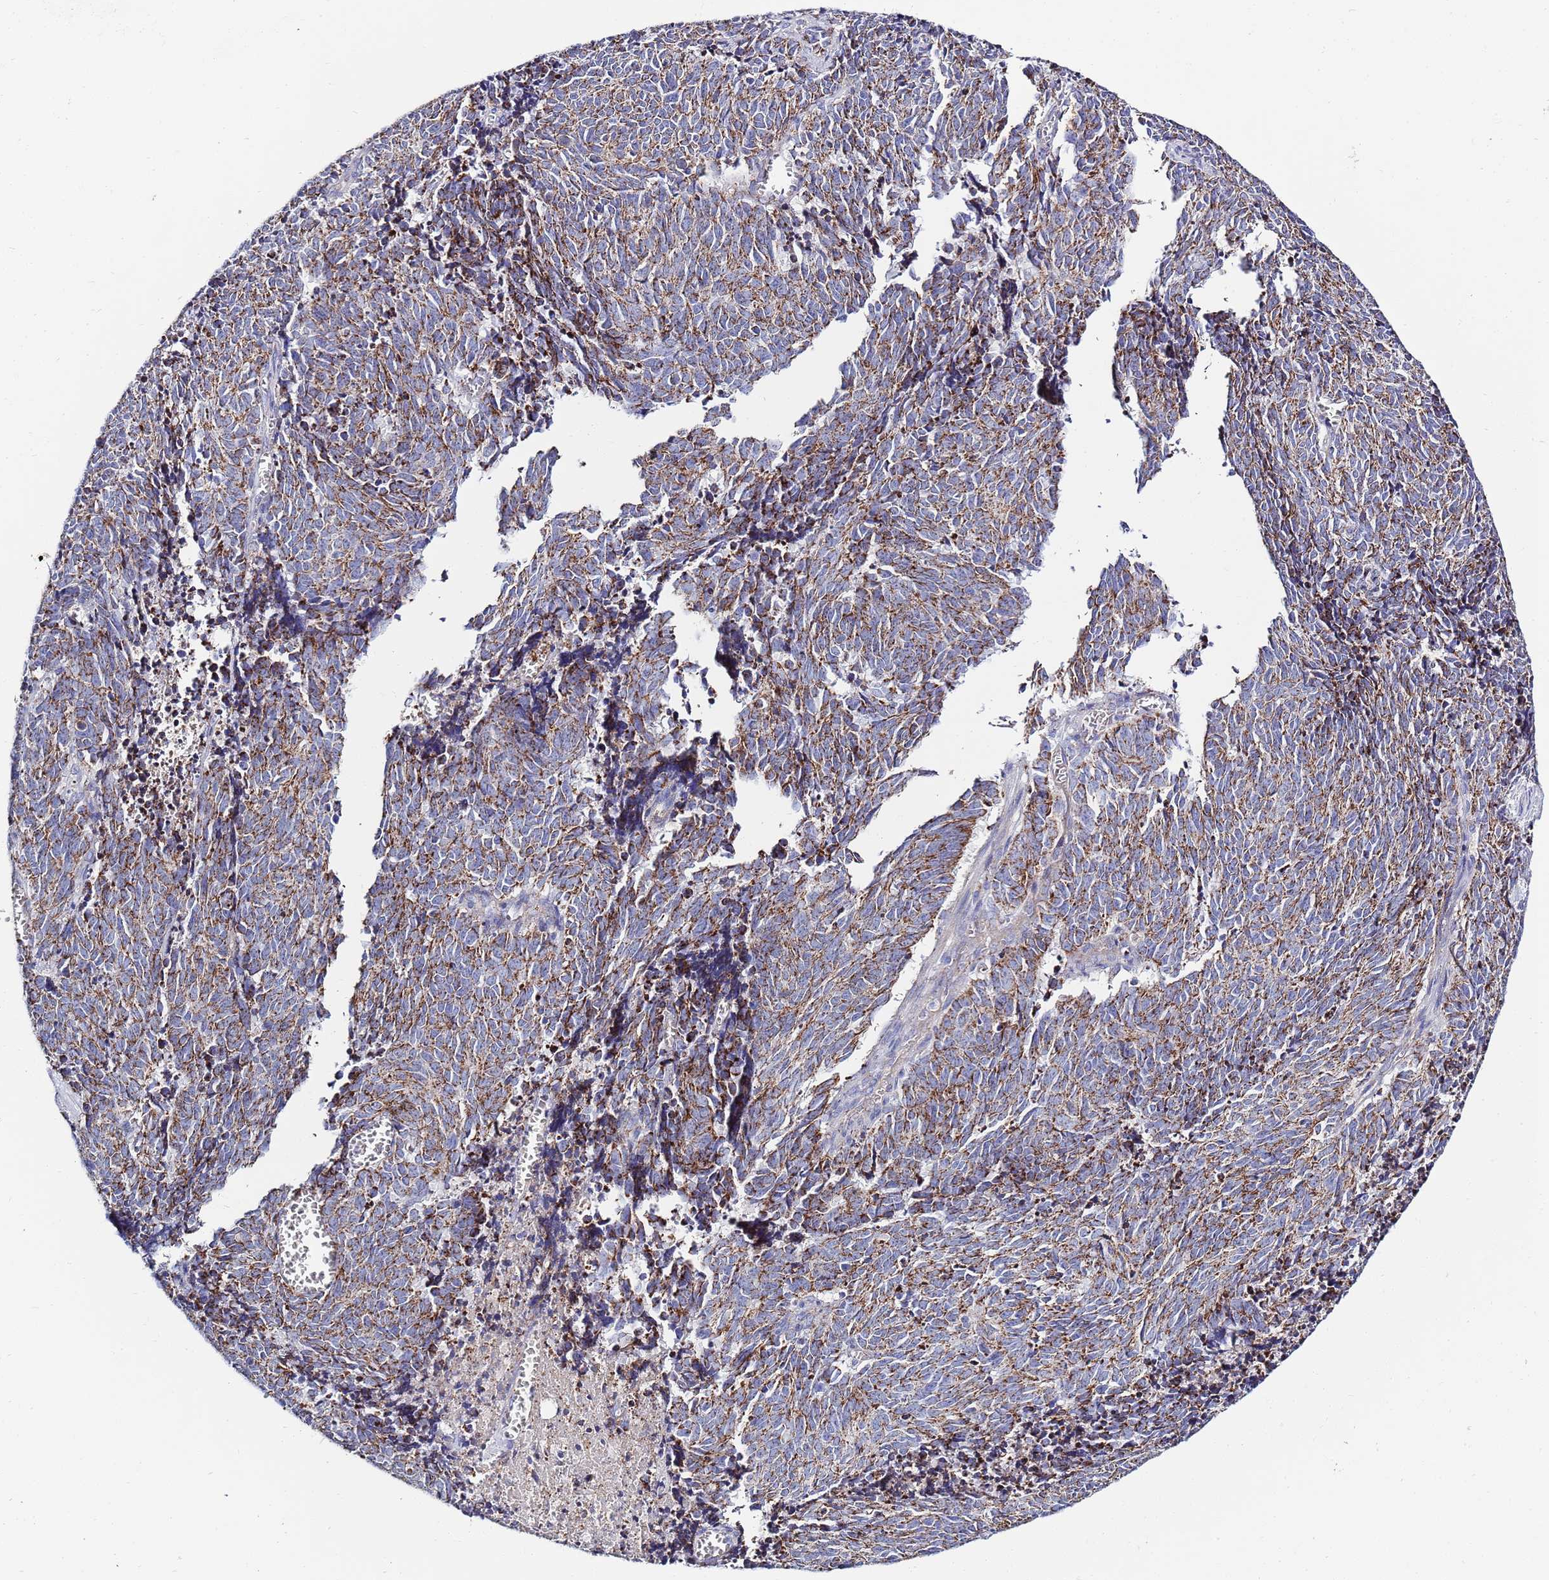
{"staining": {"intensity": "moderate", "quantity": ">75%", "location": "cytoplasmic/membranous"}, "tissue": "cervical cancer", "cell_type": "Tumor cells", "image_type": "cancer", "snomed": [{"axis": "morphology", "description": "Squamous cell carcinoma, NOS"}, {"axis": "topography", "description": "Cervix"}], "caption": "Human cervical cancer stained for a protein (brown) demonstrates moderate cytoplasmic/membranous positive expression in about >75% of tumor cells.", "gene": "EMC8", "patient": {"sex": "female", "age": 29}}